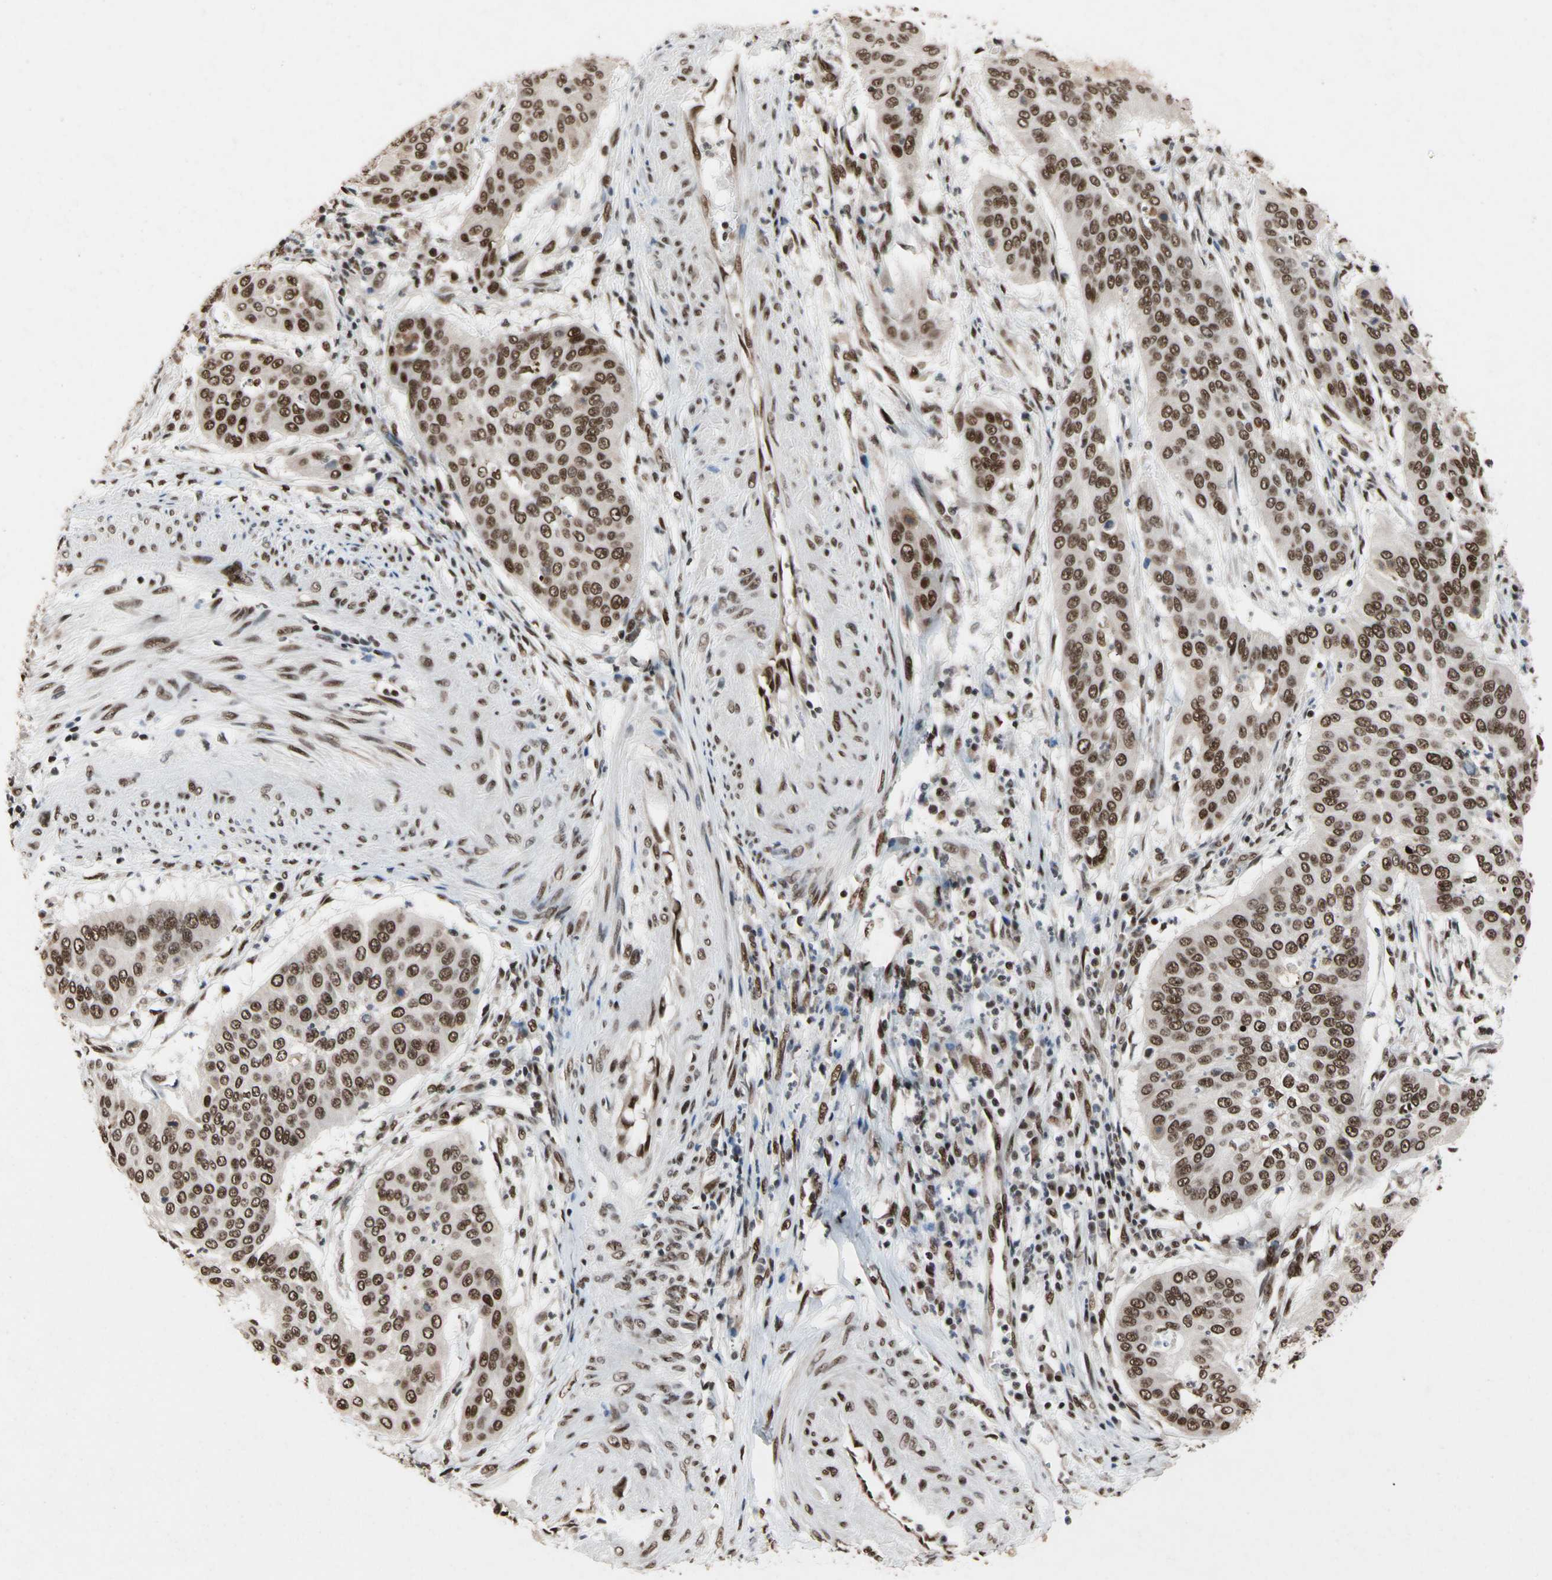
{"staining": {"intensity": "moderate", "quantity": ">75%", "location": "nuclear"}, "tissue": "cervical cancer", "cell_type": "Tumor cells", "image_type": "cancer", "snomed": [{"axis": "morphology", "description": "Normal tissue, NOS"}, {"axis": "morphology", "description": "Squamous cell carcinoma, NOS"}, {"axis": "topography", "description": "Cervix"}], "caption": "The image exhibits immunohistochemical staining of cervical cancer (squamous cell carcinoma). There is moderate nuclear expression is appreciated in approximately >75% of tumor cells.", "gene": "FAM98B", "patient": {"sex": "female", "age": 39}}